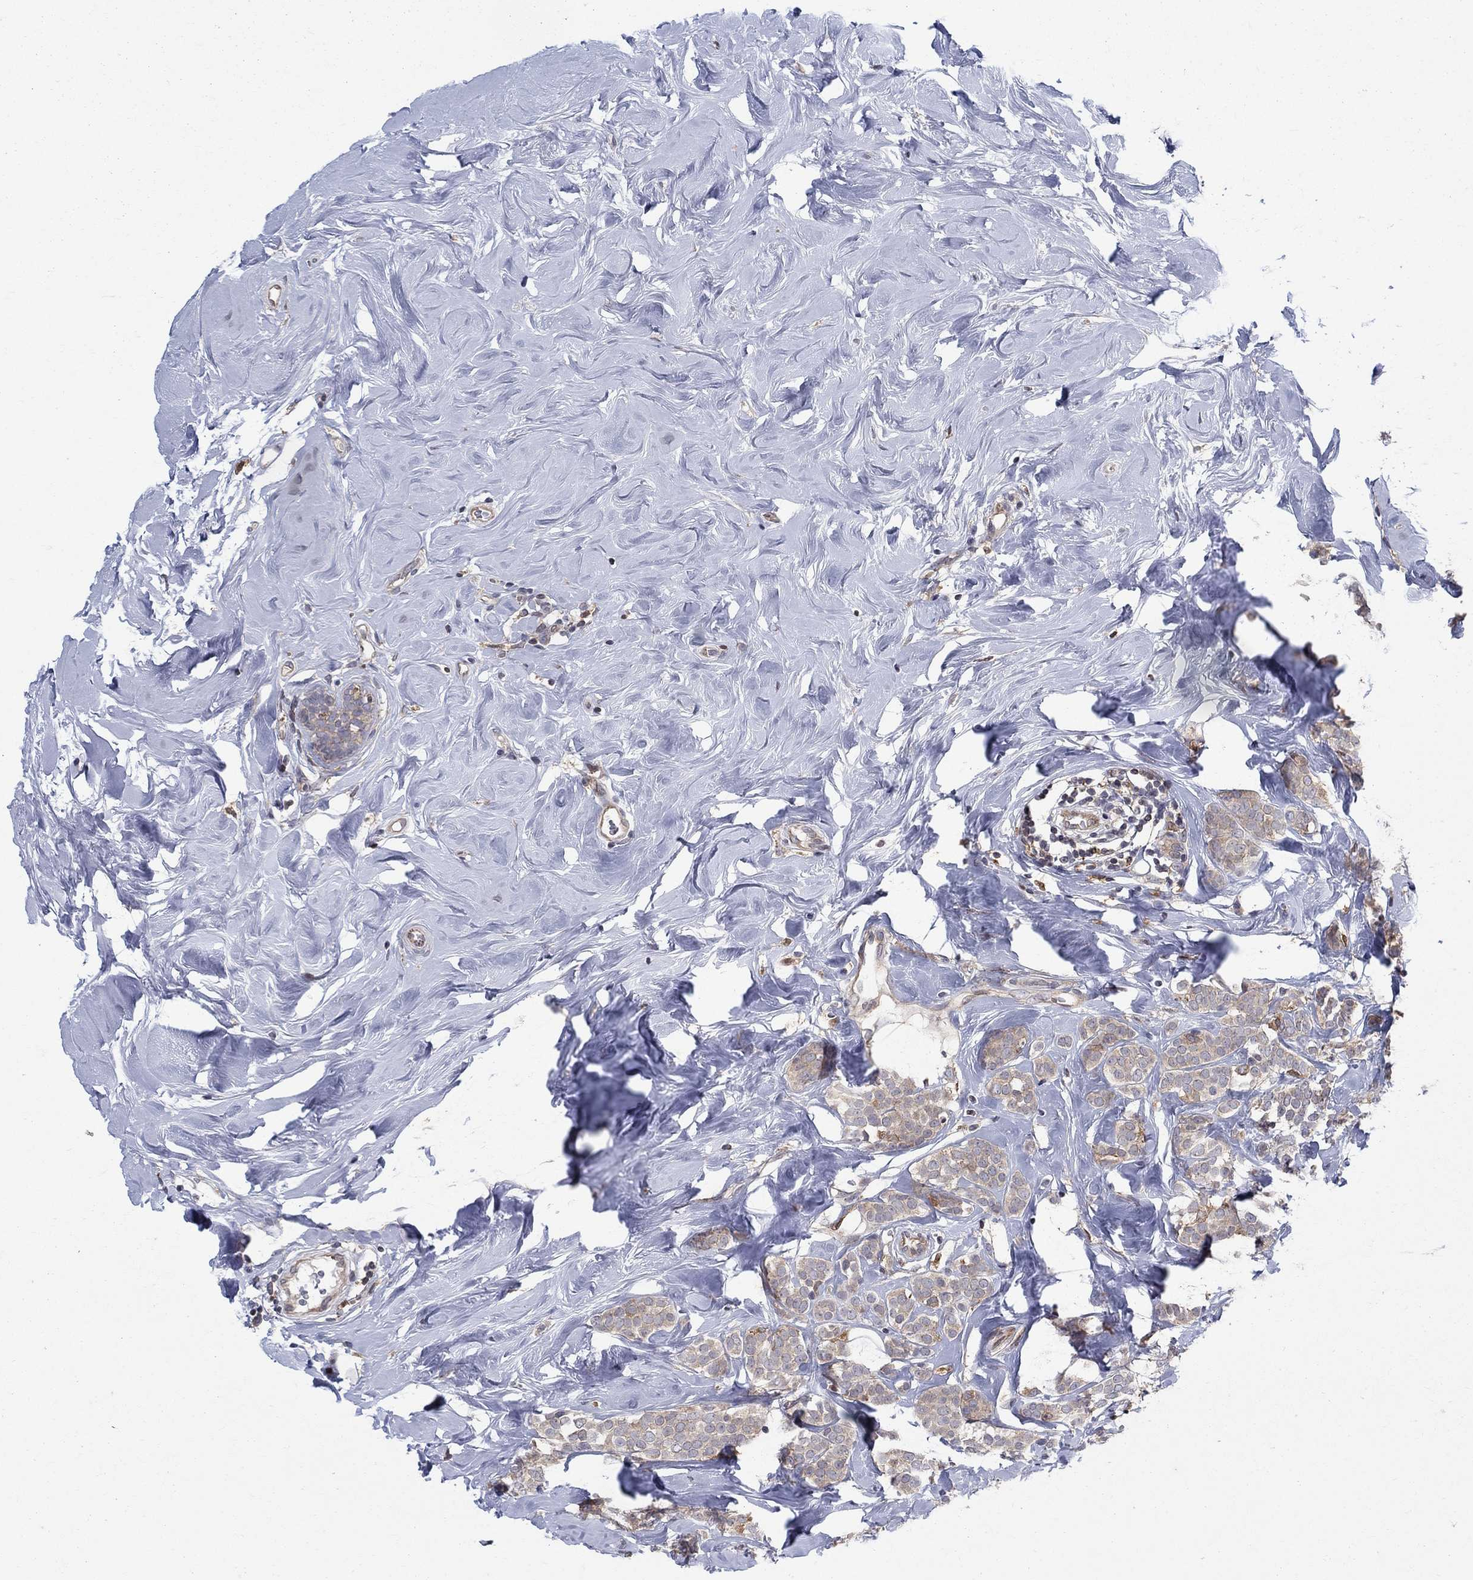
{"staining": {"intensity": "weak", "quantity": "25%-75%", "location": "cytoplasmic/membranous"}, "tissue": "breast cancer", "cell_type": "Tumor cells", "image_type": "cancer", "snomed": [{"axis": "morphology", "description": "Lobular carcinoma"}, {"axis": "topography", "description": "Breast"}], "caption": "A photomicrograph of human breast cancer (lobular carcinoma) stained for a protein demonstrates weak cytoplasmic/membranous brown staining in tumor cells.", "gene": "ZNHIT3", "patient": {"sex": "female", "age": 49}}